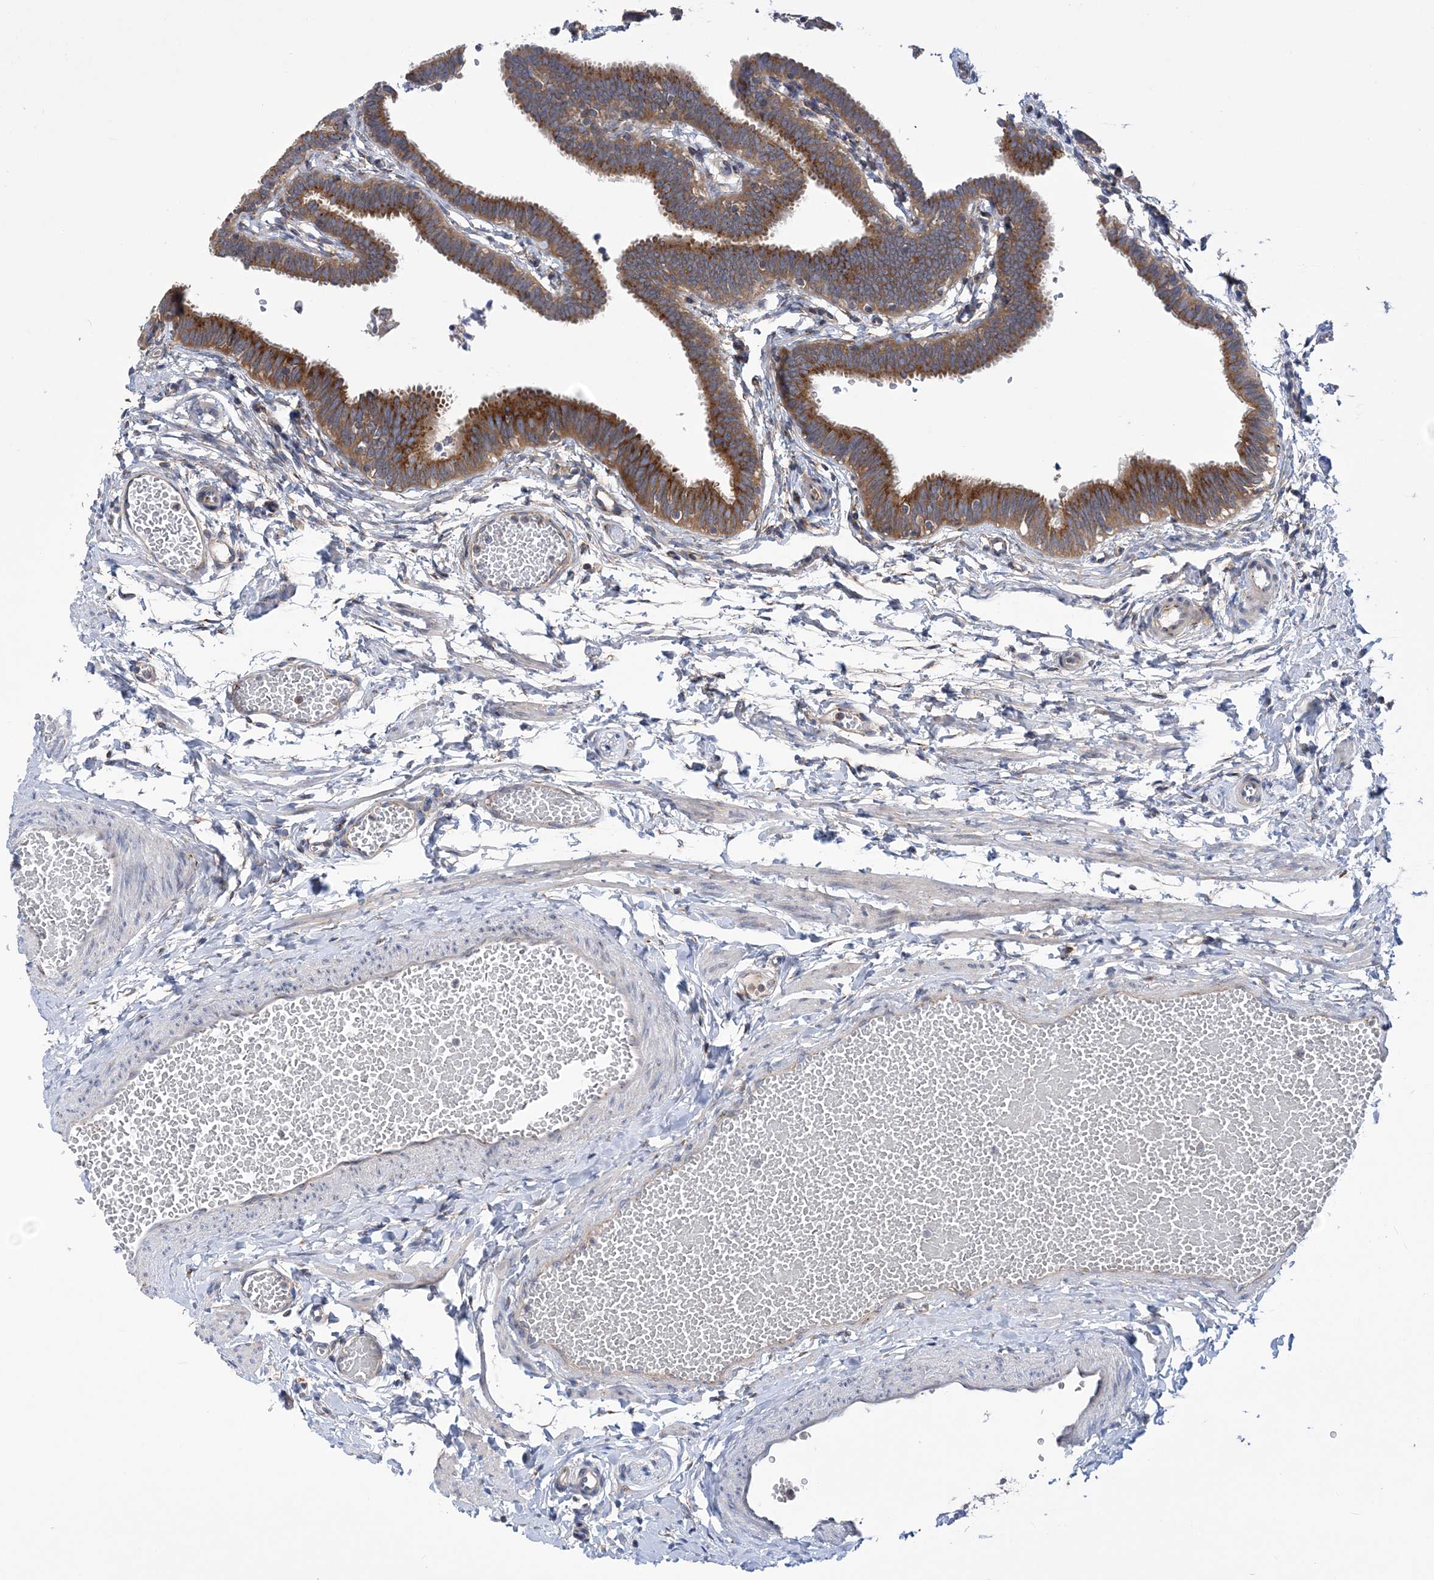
{"staining": {"intensity": "strong", "quantity": ">75%", "location": "cytoplasmic/membranous"}, "tissue": "fallopian tube", "cell_type": "Glandular cells", "image_type": "normal", "snomed": [{"axis": "morphology", "description": "Normal tissue, NOS"}, {"axis": "topography", "description": "Fallopian tube"}, {"axis": "topography", "description": "Ovary"}], "caption": "Fallopian tube stained for a protein shows strong cytoplasmic/membranous positivity in glandular cells. (DAB (3,3'-diaminobenzidine) IHC with brightfield microscopy, high magnification).", "gene": "COPB2", "patient": {"sex": "female", "age": 23}}